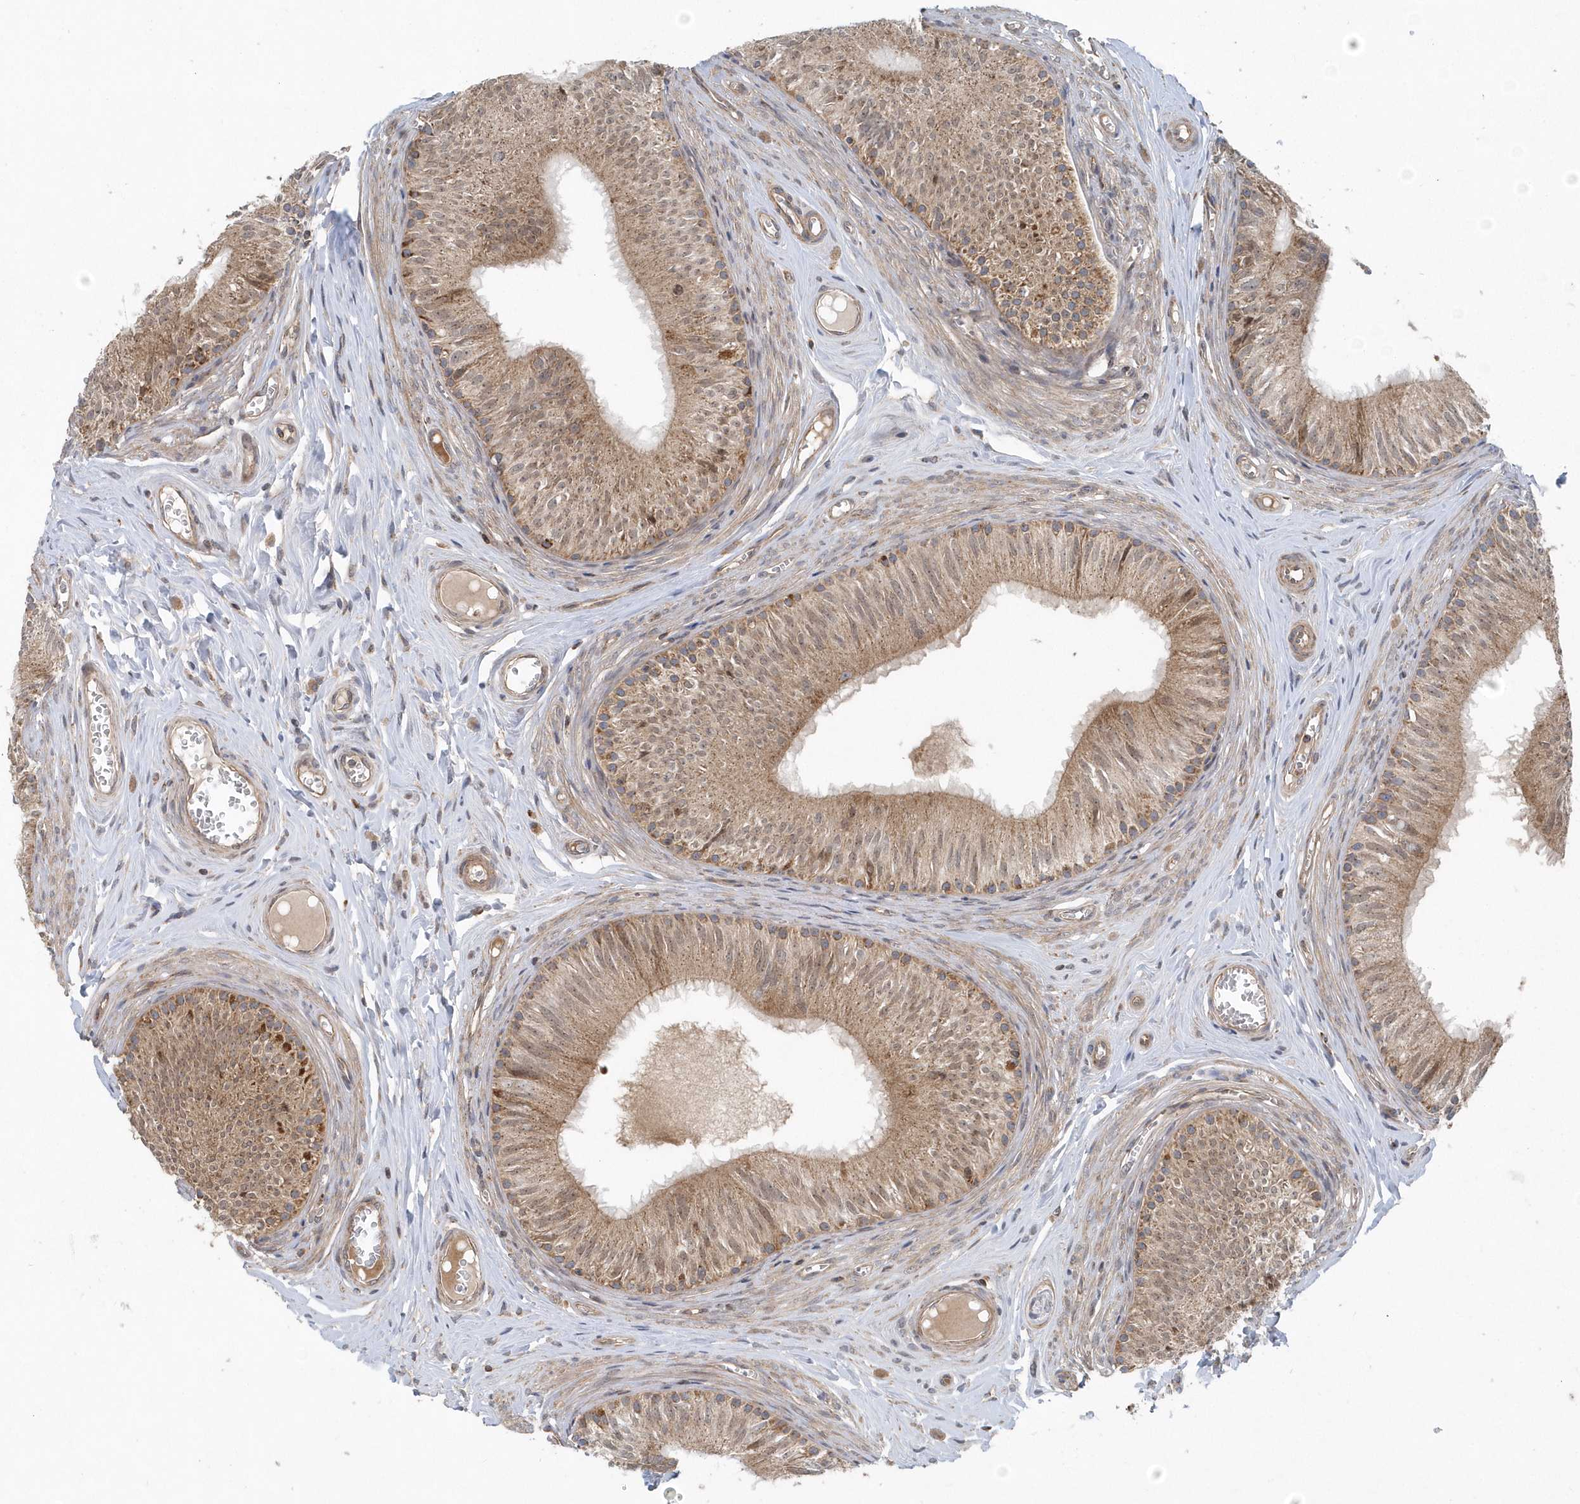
{"staining": {"intensity": "moderate", "quantity": ">75%", "location": "cytoplasmic/membranous"}, "tissue": "epididymis", "cell_type": "Glandular cells", "image_type": "normal", "snomed": [{"axis": "morphology", "description": "Normal tissue, NOS"}, {"axis": "topography", "description": "Epididymis"}], "caption": "Protein expression by immunohistochemistry (IHC) exhibits moderate cytoplasmic/membranous expression in about >75% of glandular cells in unremarkable epididymis. Using DAB (3,3'-diaminobenzidine) (brown) and hematoxylin (blue) stains, captured at high magnification using brightfield microscopy.", "gene": "PPP1R7", "patient": {"sex": "male", "age": 46}}